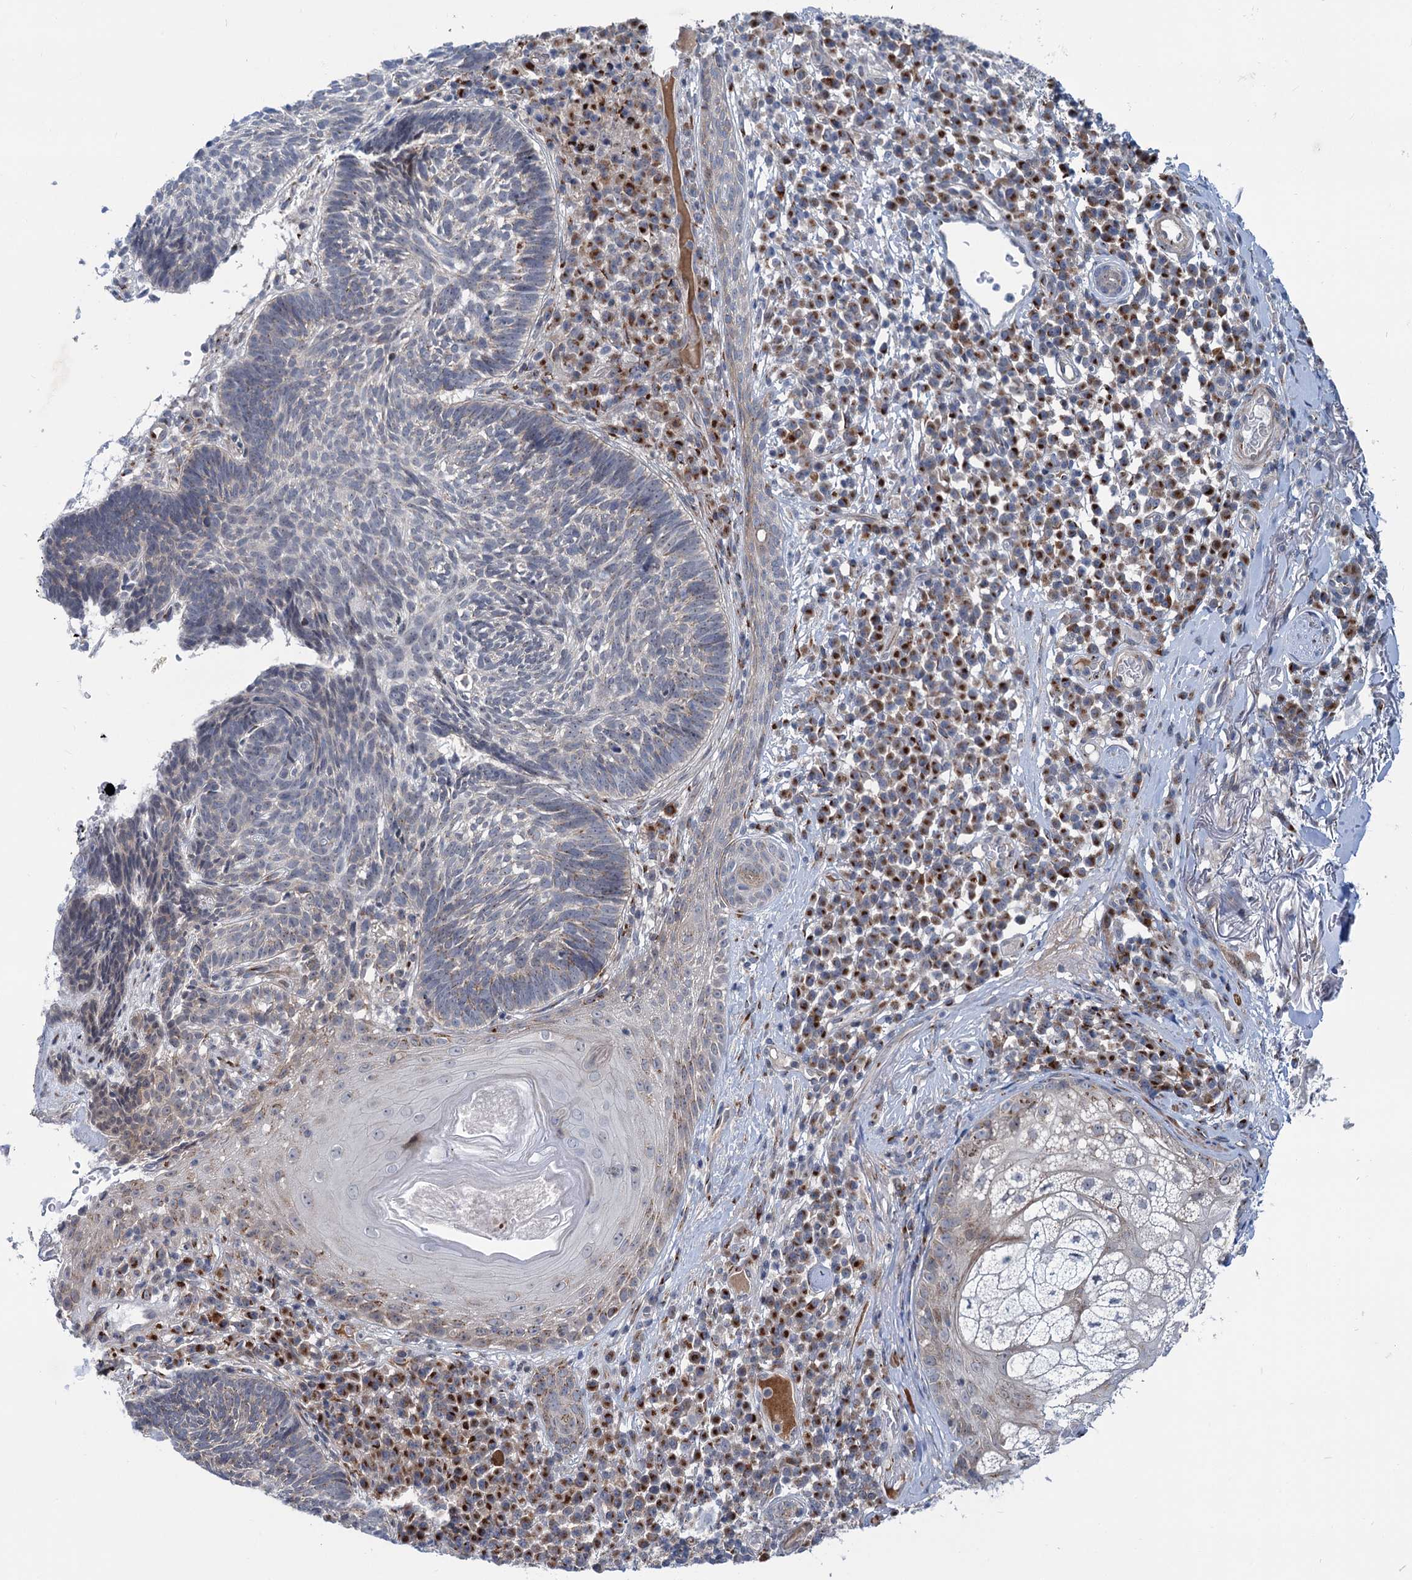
{"staining": {"intensity": "weak", "quantity": "<25%", "location": "cytoplasmic/membranous"}, "tissue": "skin cancer", "cell_type": "Tumor cells", "image_type": "cancer", "snomed": [{"axis": "morphology", "description": "Basal cell carcinoma"}, {"axis": "topography", "description": "Skin"}], "caption": "An IHC histopathology image of skin cancer (basal cell carcinoma) is shown. There is no staining in tumor cells of skin cancer (basal cell carcinoma).", "gene": "ELP4", "patient": {"sex": "male", "age": 88}}